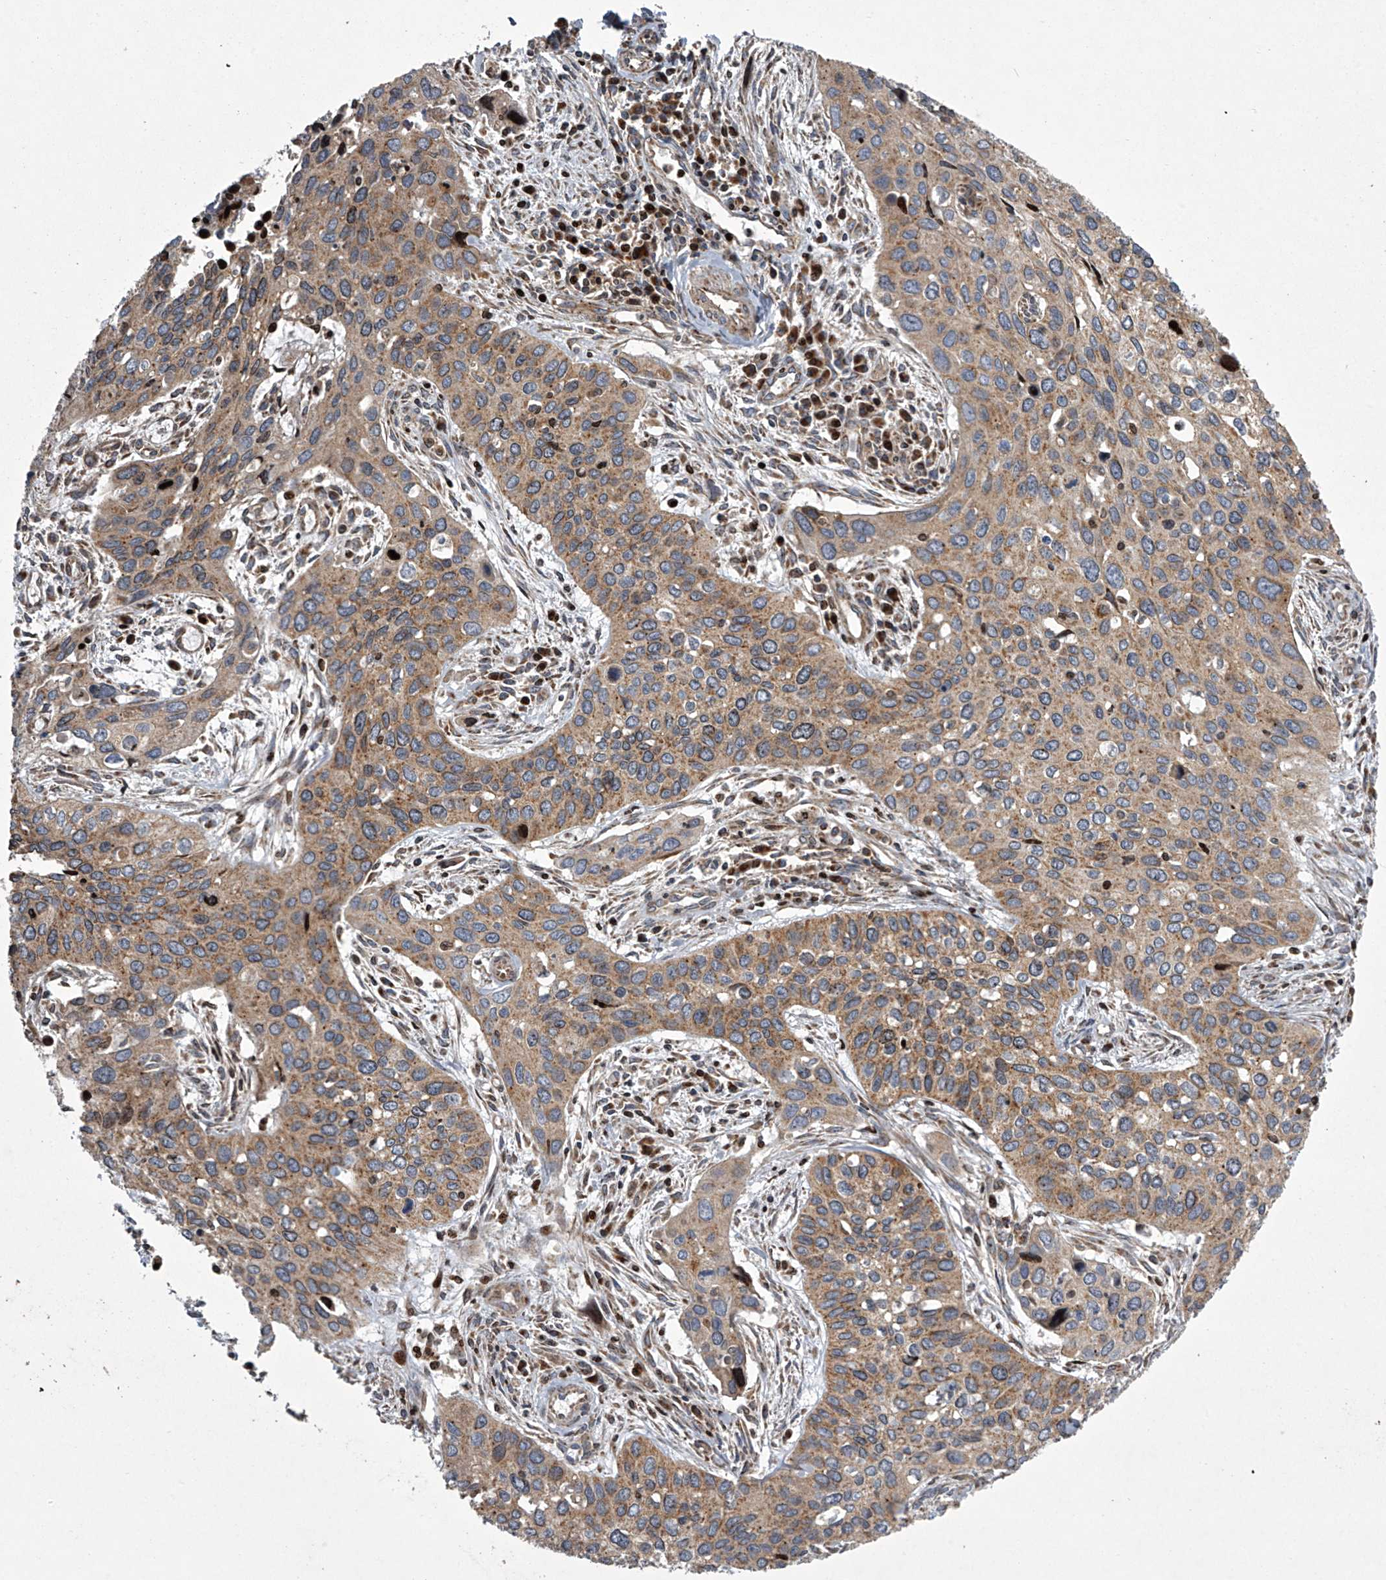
{"staining": {"intensity": "moderate", "quantity": ">75%", "location": "cytoplasmic/membranous"}, "tissue": "cervical cancer", "cell_type": "Tumor cells", "image_type": "cancer", "snomed": [{"axis": "morphology", "description": "Squamous cell carcinoma, NOS"}, {"axis": "topography", "description": "Cervix"}], "caption": "IHC (DAB (3,3'-diaminobenzidine)) staining of squamous cell carcinoma (cervical) displays moderate cytoplasmic/membranous protein staining in about >75% of tumor cells.", "gene": "STRADA", "patient": {"sex": "female", "age": 55}}